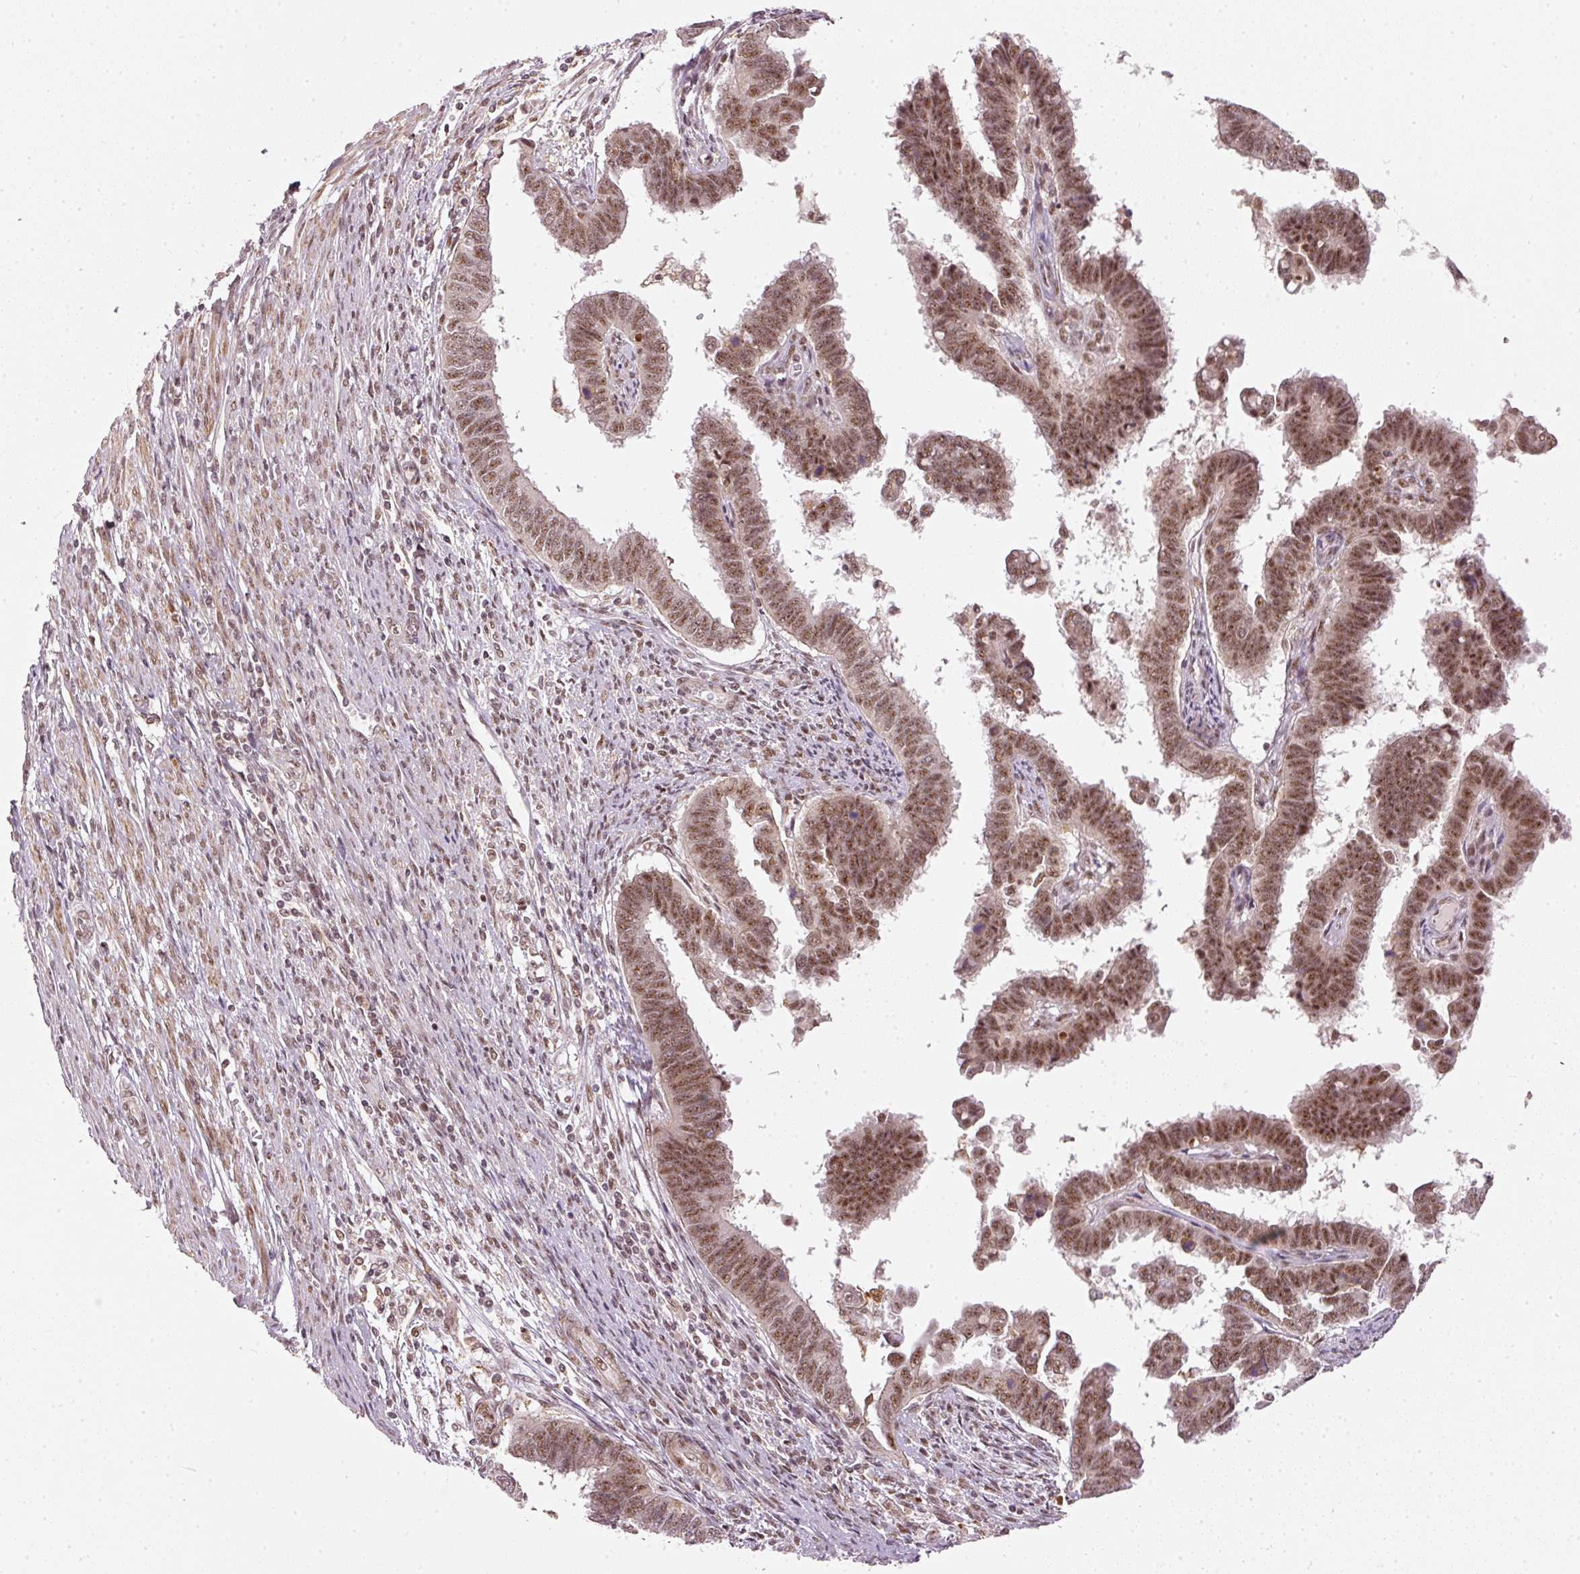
{"staining": {"intensity": "moderate", "quantity": ">75%", "location": "nuclear"}, "tissue": "endometrial cancer", "cell_type": "Tumor cells", "image_type": "cancer", "snomed": [{"axis": "morphology", "description": "Adenocarcinoma, NOS"}, {"axis": "topography", "description": "Endometrium"}], "caption": "Immunohistochemical staining of endometrial adenocarcinoma exhibits moderate nuclear protein positivity in approximately >75% of tumor cells.", "gene": "THOC6", "patient": {"sex": "female", "age": 75}}